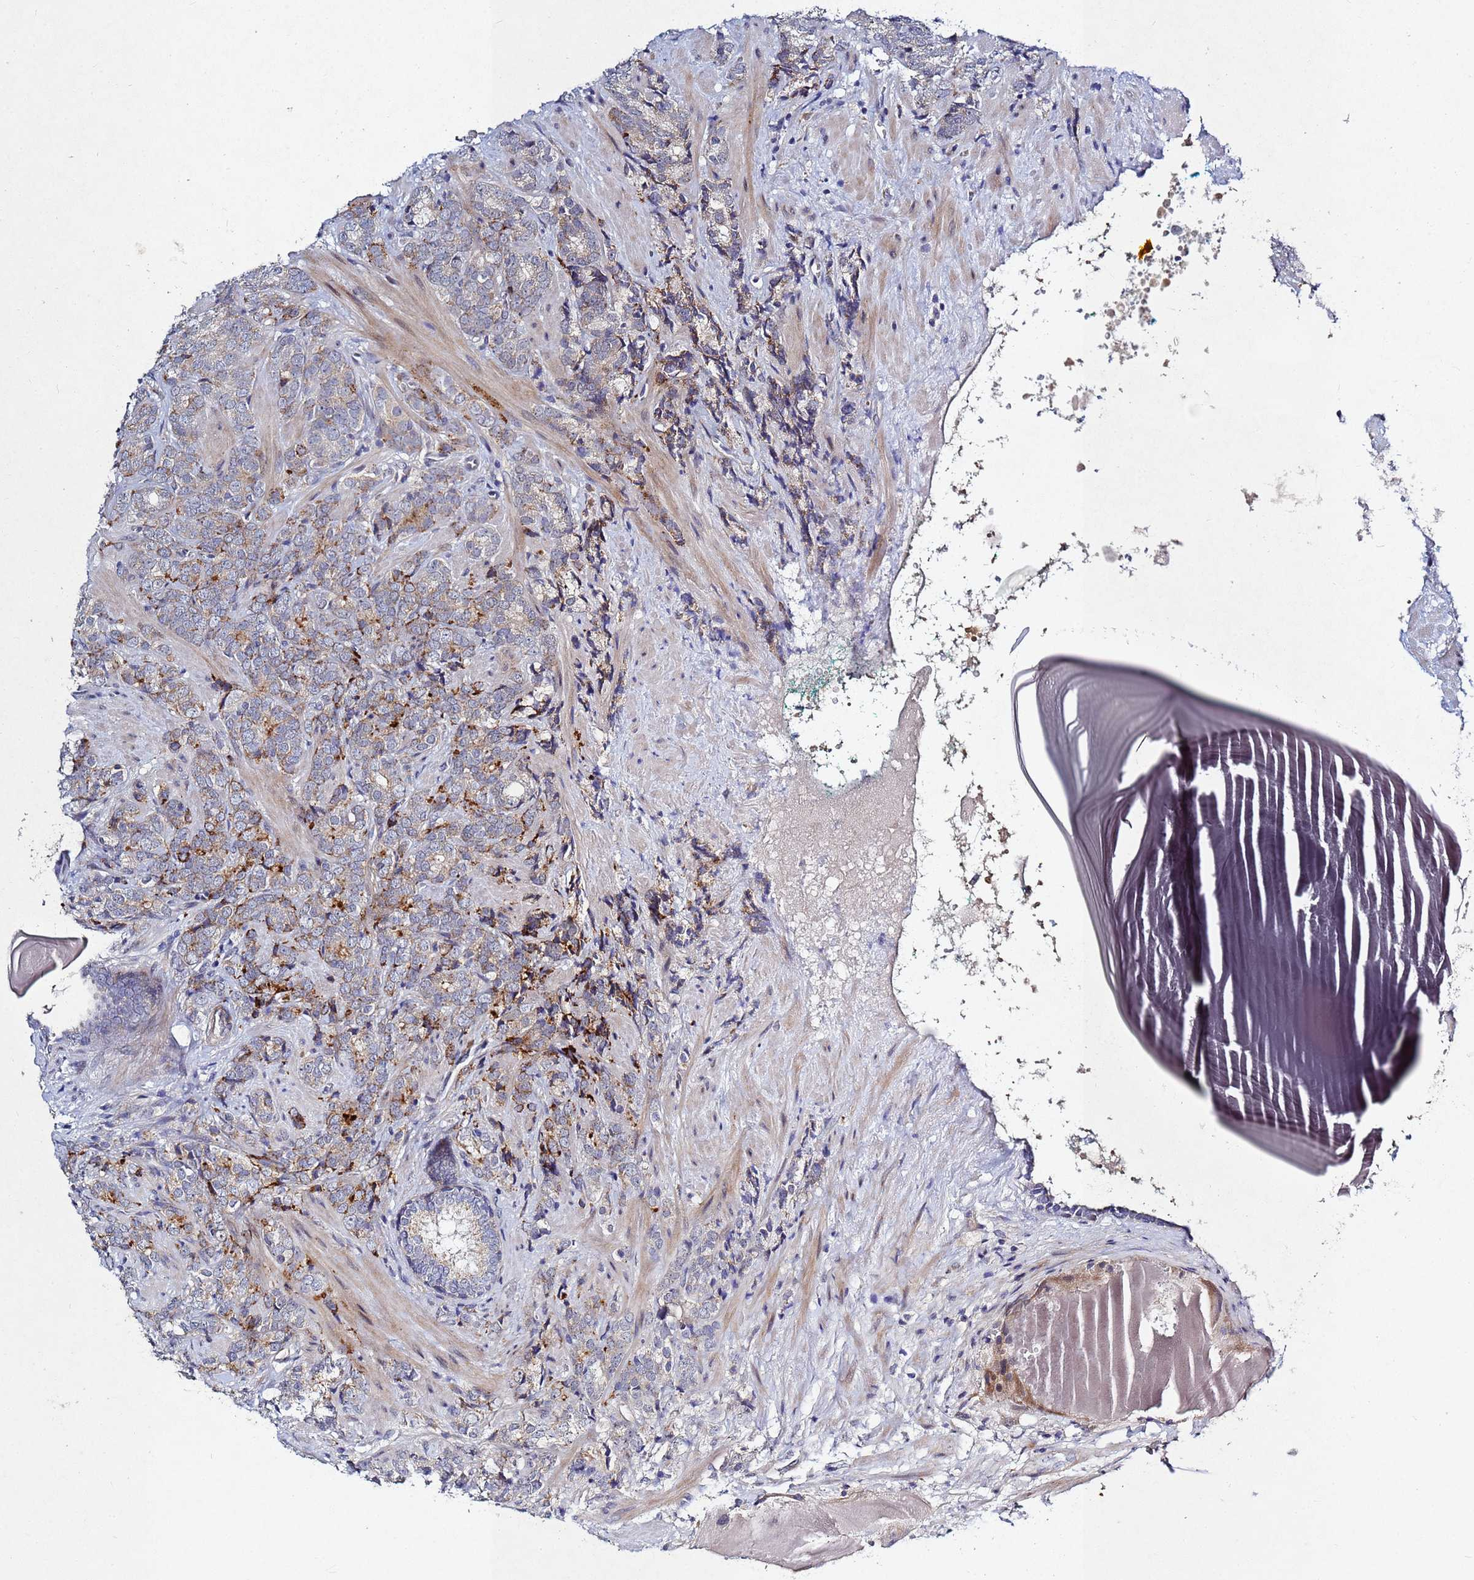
{"staining": {"intensity": "moderate", "quantity": "<25%", "location": "cytoplasmic/membranous"}, "tissue": "prostate cancer", "cell_type": "Tumor cells", "image_type": "cancer", "snomed": [{"axis": "morphology", "description": "Adenocarcinoma, High grade"}, {"axis": "topography", "description": "Prostate"}], "caption": "Prostate high-grade adenocarcinoma stained with immunohistochemistry (IHC) shows moderate cytoplasmic/membranous staining in about <25% of tumor cells.", "gene": "TNPO2", "patient": {"sex": "male", "age": 64}}